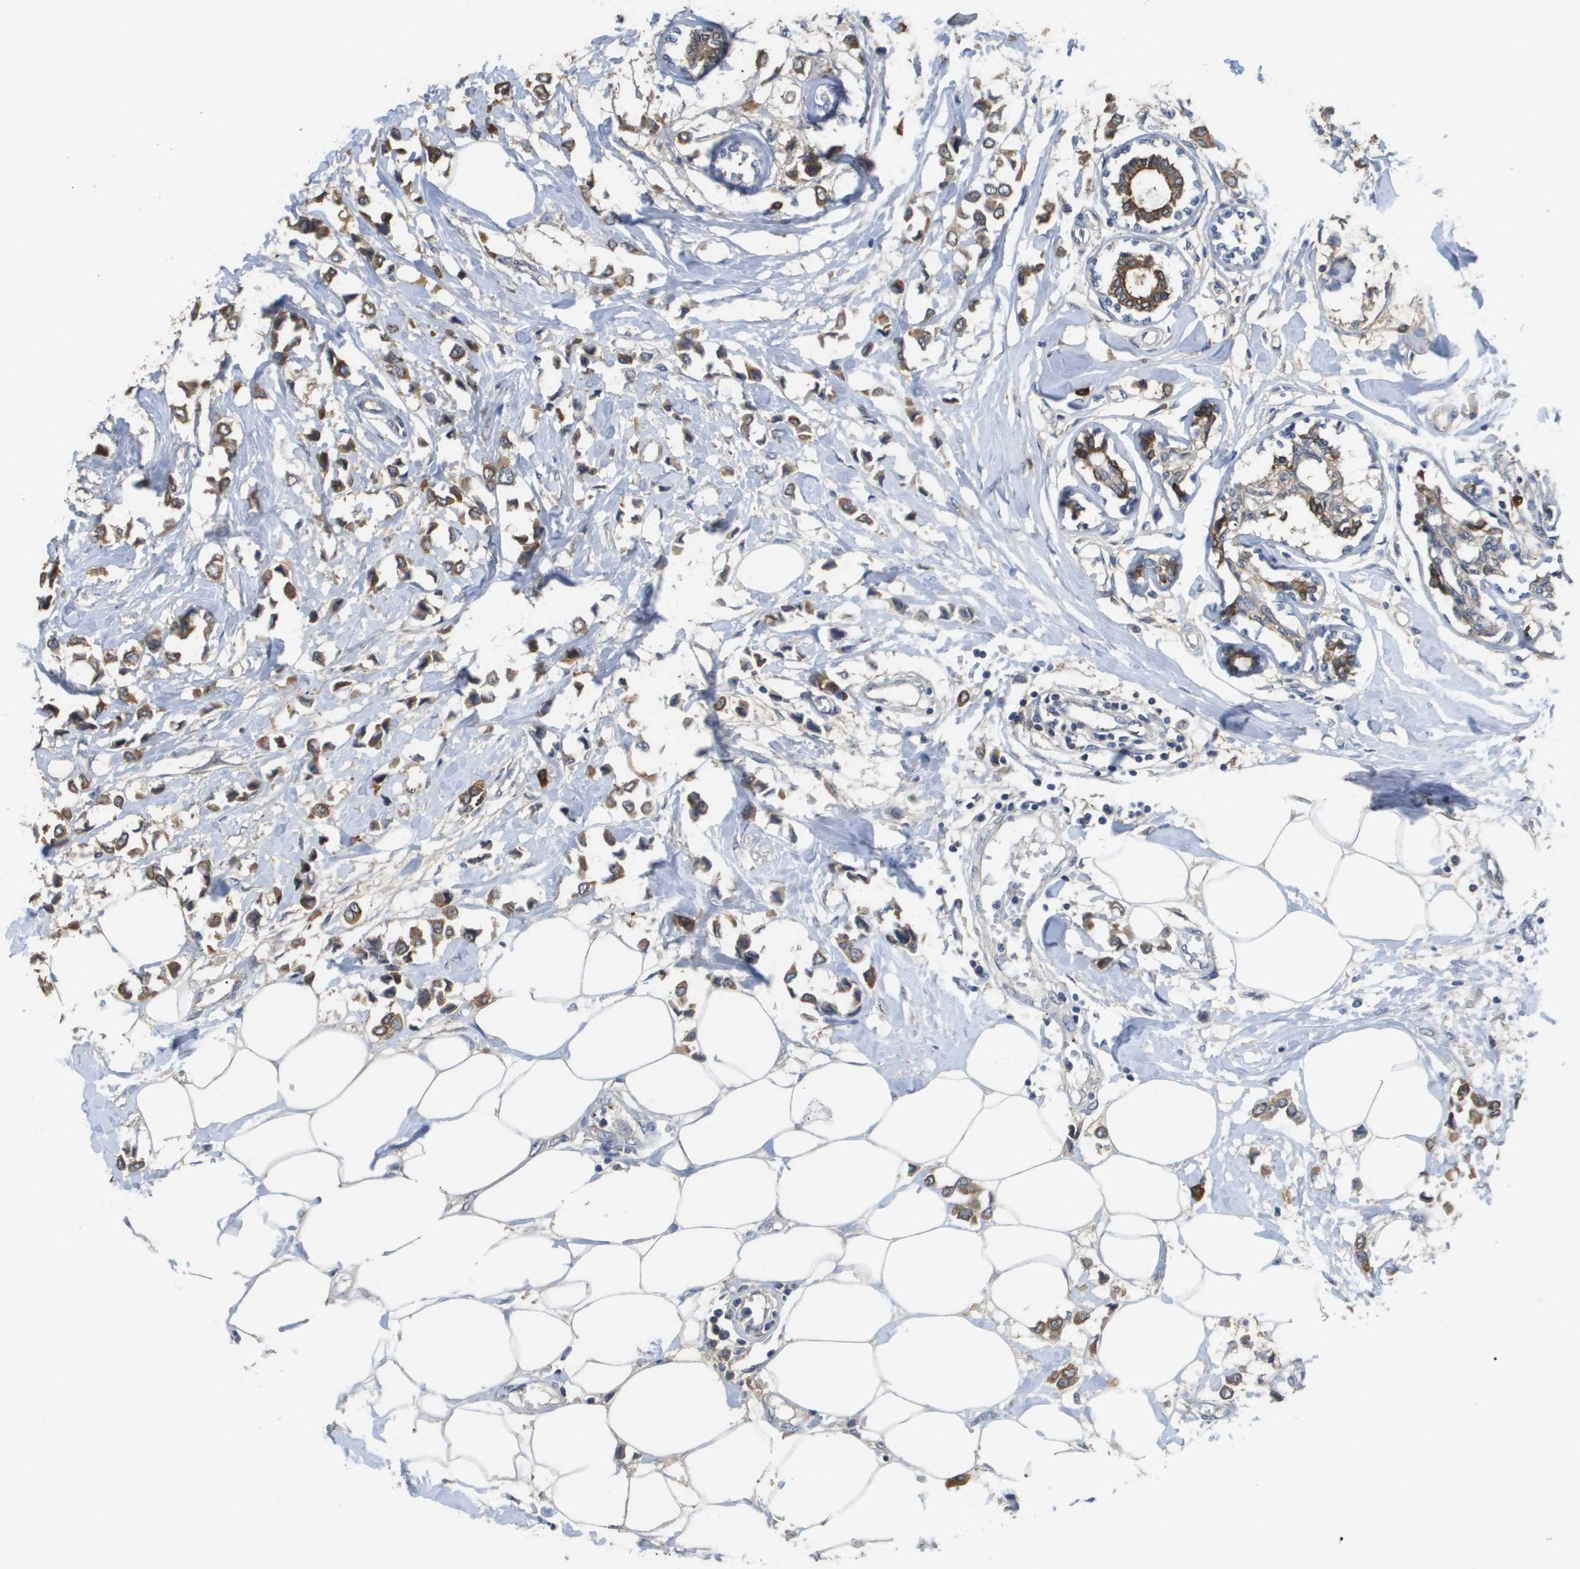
{"staining": {"intensity": "moderate", "quantity": ">75%", "location": "cytoplasmic/membranous"}, "tissue": "breast cancer", "cell_type": "Tumor cells", "image_type": "cancer", "snomed": [{"axis": "morphology", "description": "Lobular carcinoma"}, {"axis": "topography", "description": "Breast"}], "caption": "This image demonstrates breast cancer stained with immunohistochemistry to label a protein in brown. The cytoplasmic/membranous of tumor cells show moderate positivity for the protein. Nuclei are counter-stained blue.", "gene": "RAB27B", "patient": {"sex": "female", "age": 51}}